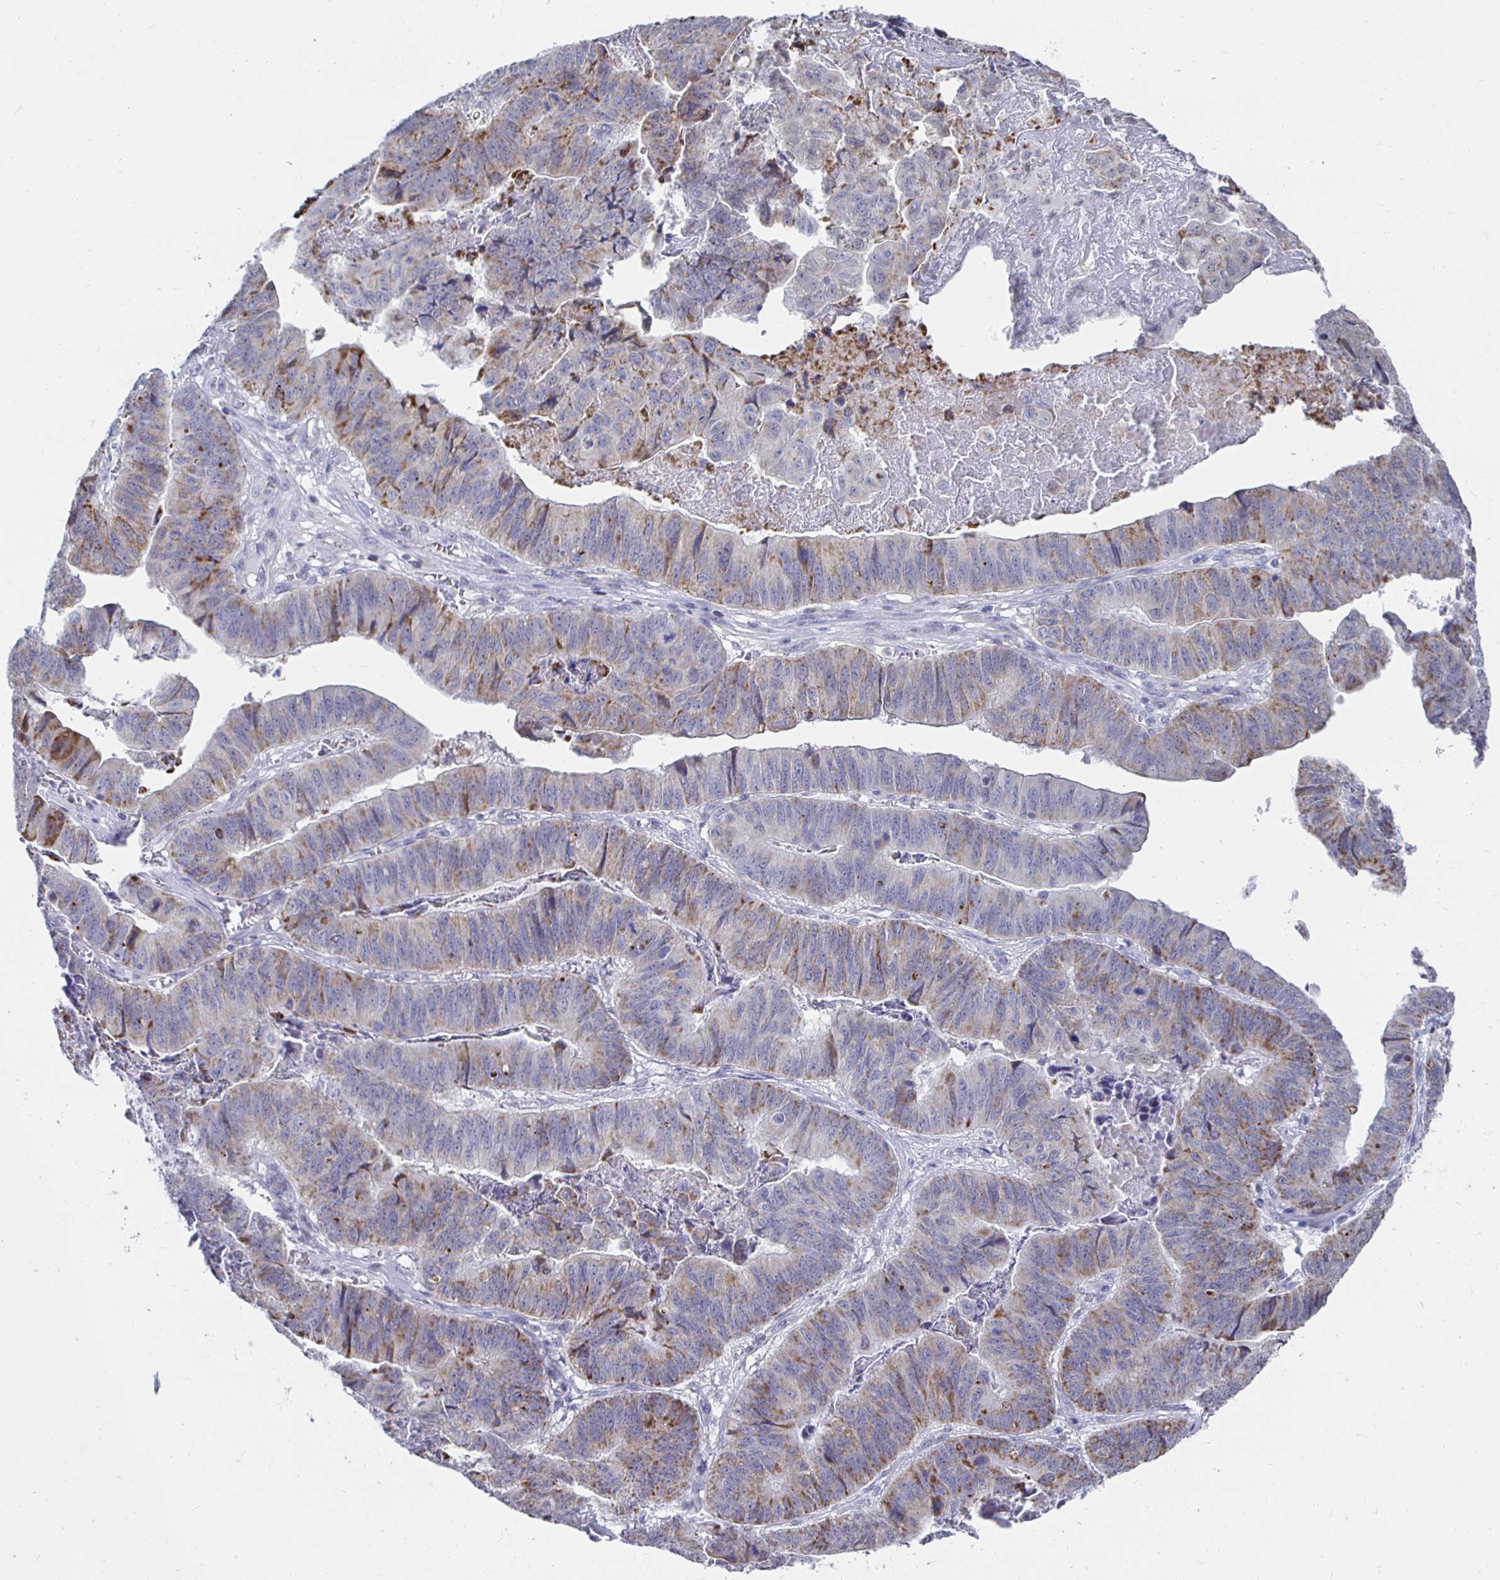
{"staining": {"intensity": "moderate", "quantity": "25%-75%", "location": "cytoplasmic/membranous"}, "tissue": "stomach cancer", "cell_type": "Tumor cells", "image_type": "cancer", "snomed": [{"axis": "morphology", "description": "Adenocarcinoma, NOS"}, {"axis": "topography", "description": "Stomach, lower"}], "caption": "Human stomach cancer stained for a protein (brown) demonstrates moderate cytoplasmic/membranous positive positivity in approximately 25%-75% of tumor cells.", "gene": "NOCT", "patient": {"sex": "male", "age": 77}}